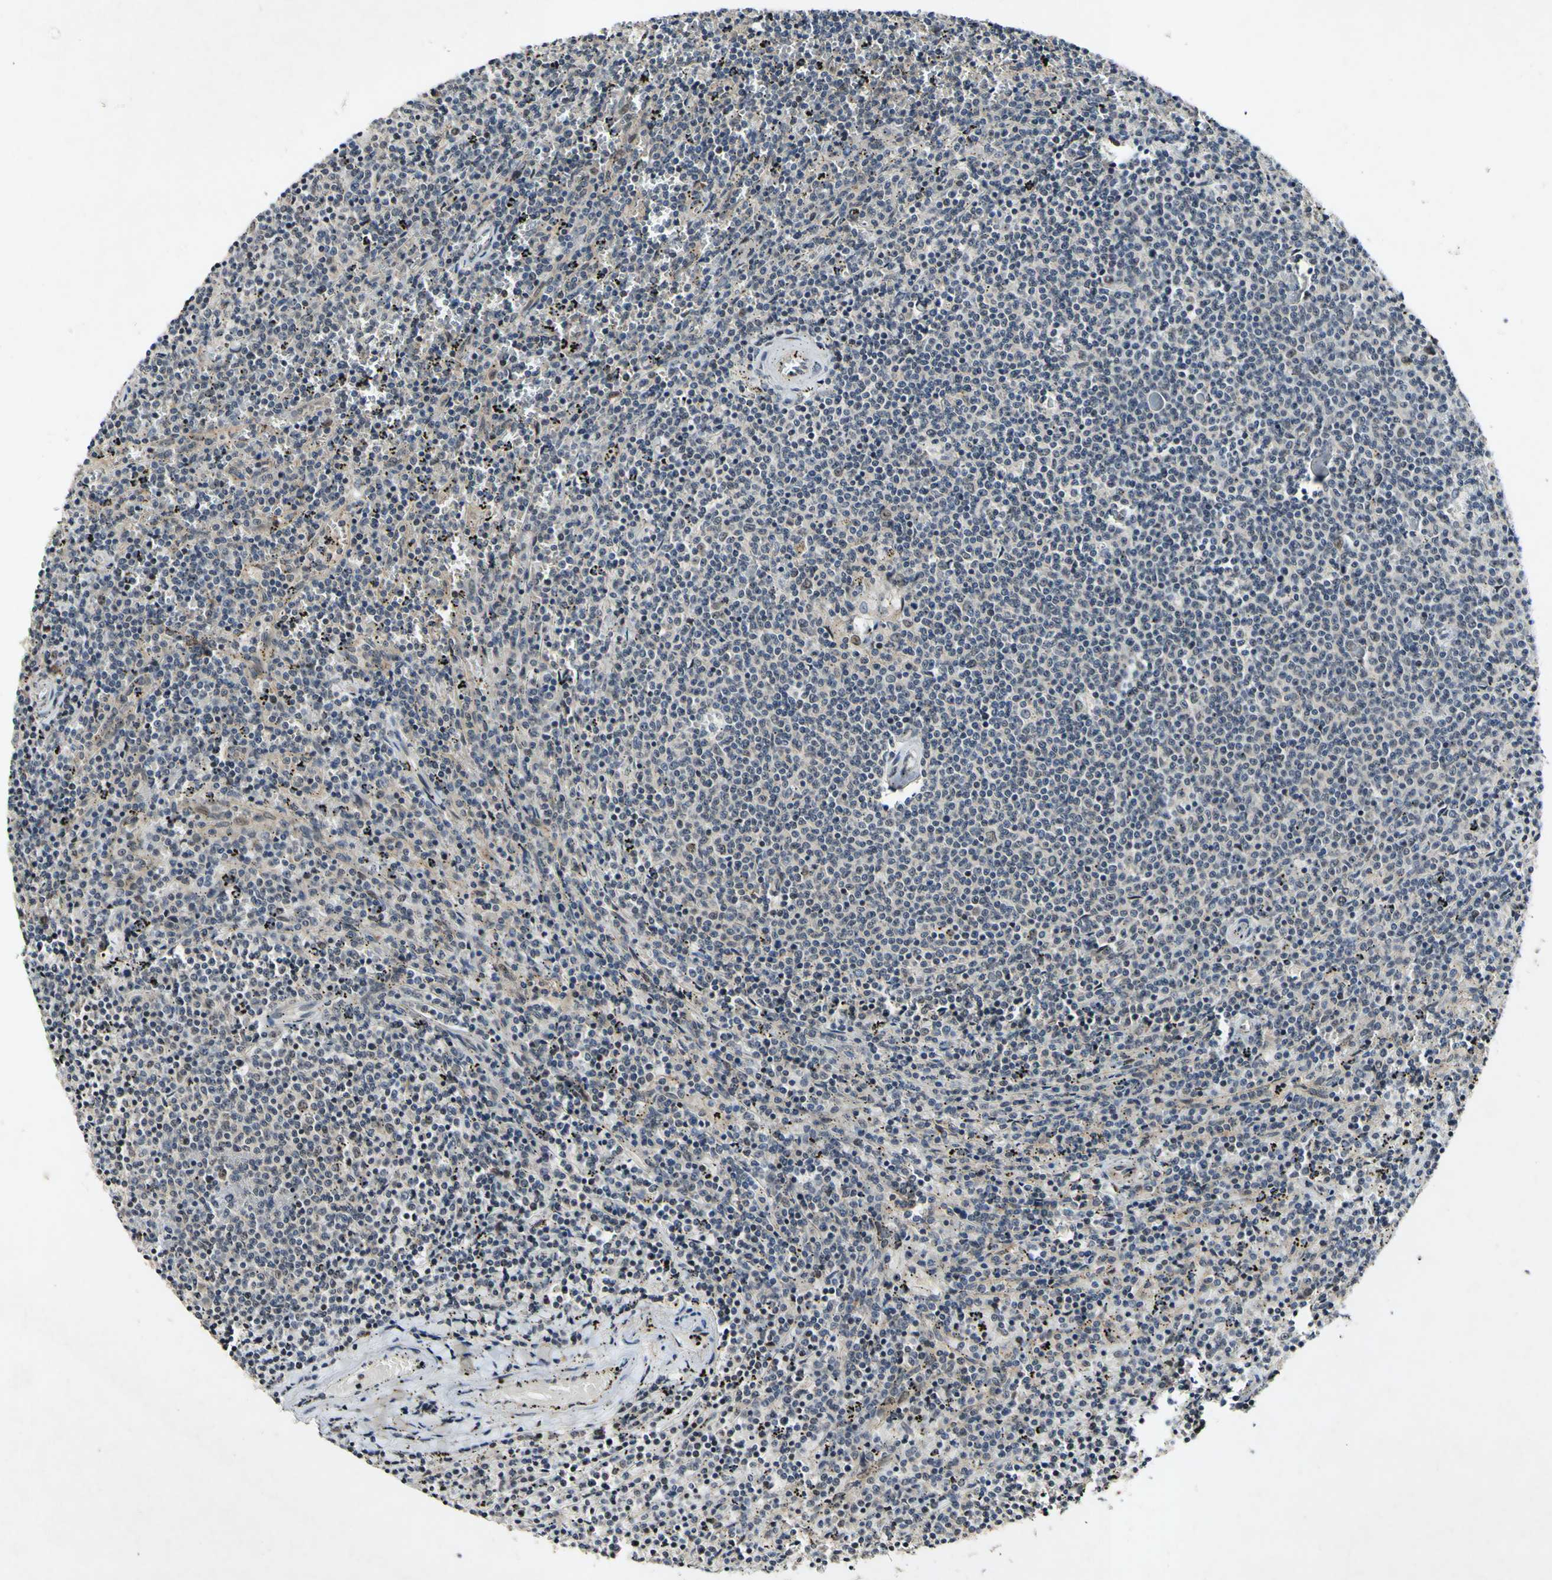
{"staining": {"intensity": "negative", "quantity": "none", "location": "none"}, "tissue": "lymphoma", "cell_type": "Tumor cells", "image_type": "cancer", "snomed": [{"axis": "morphology", "description": "Malignant lymphoma, non-Hodgkin's type, Low grade"}, {"axis": "topography", "description": "Spleen"}], "caption": "Histopathology image shows no significant protein expression in tumor cells of lymphoma. (Immunohistochemistry (ihc), brightfield microscopy, high magnification).", "gene": "POLR2F", "patient": {"sex": "female", "age": 50}}